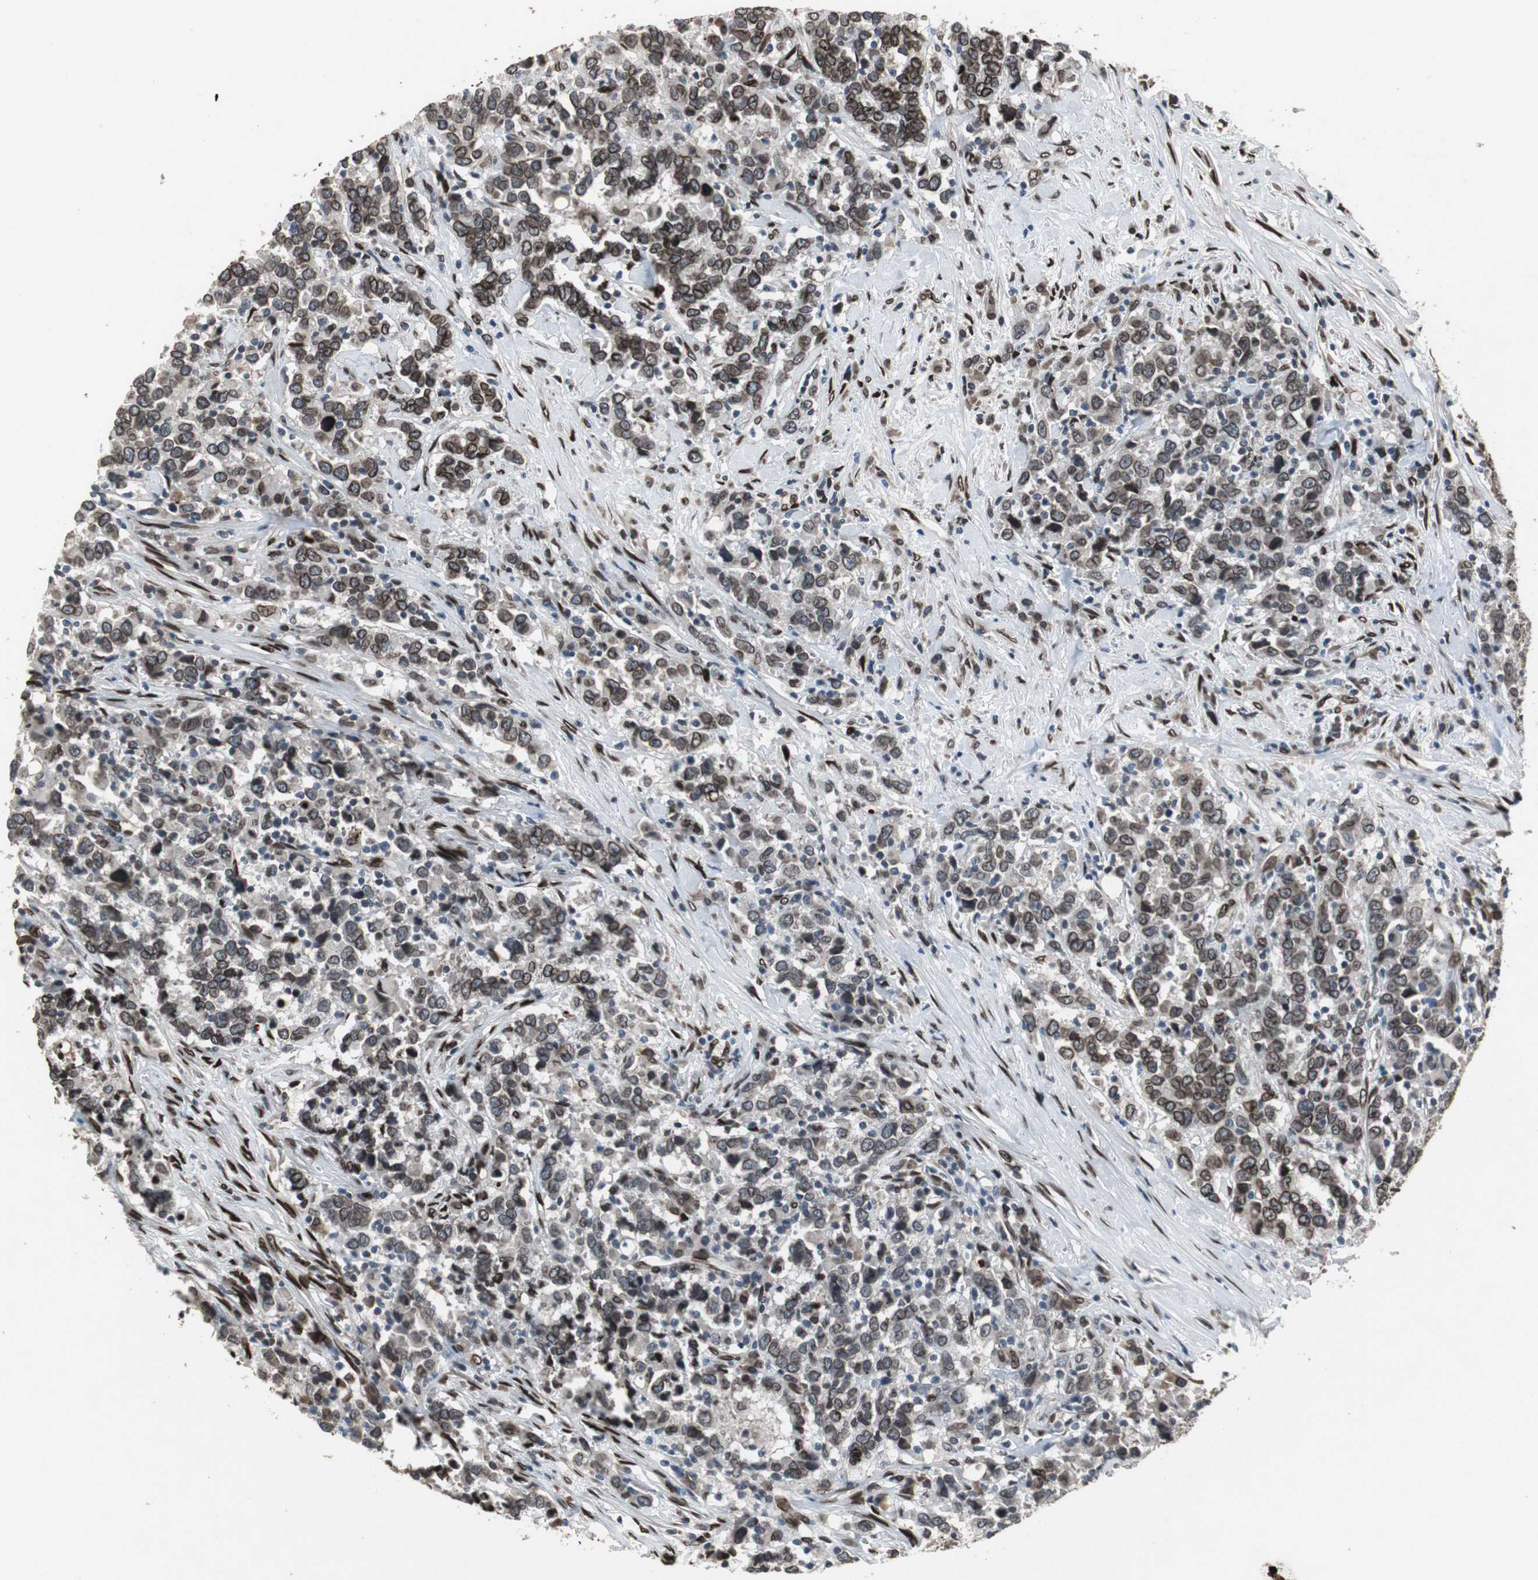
{"staining": {"intensity": "strong", "quantity": ">75%", "location": "cytoplasmic/membranous,nuclear"}, "tissue": "urothelial cancer", "cell_type": "Tumor cells", "image_type": "cancer", "snomed": [{"axis": "morphology", "description": "Urothelial carcinoma, High grade"}, {"axis": "topography", "description": "Urinary bladder"}], "caption": "Immunohistochemical staining of human urothelial carcinoma (high-grade) shows high levels of strong cytoplasmic/membranous and nuclear staining in approximately >75% of tumor cells. Using DAB (brown) and hematoxylin (blue) stains, captured at high magnification using brightfield microscopy.", "gene": "LMNA", "patient": {"sex": "male", "age": 61}}